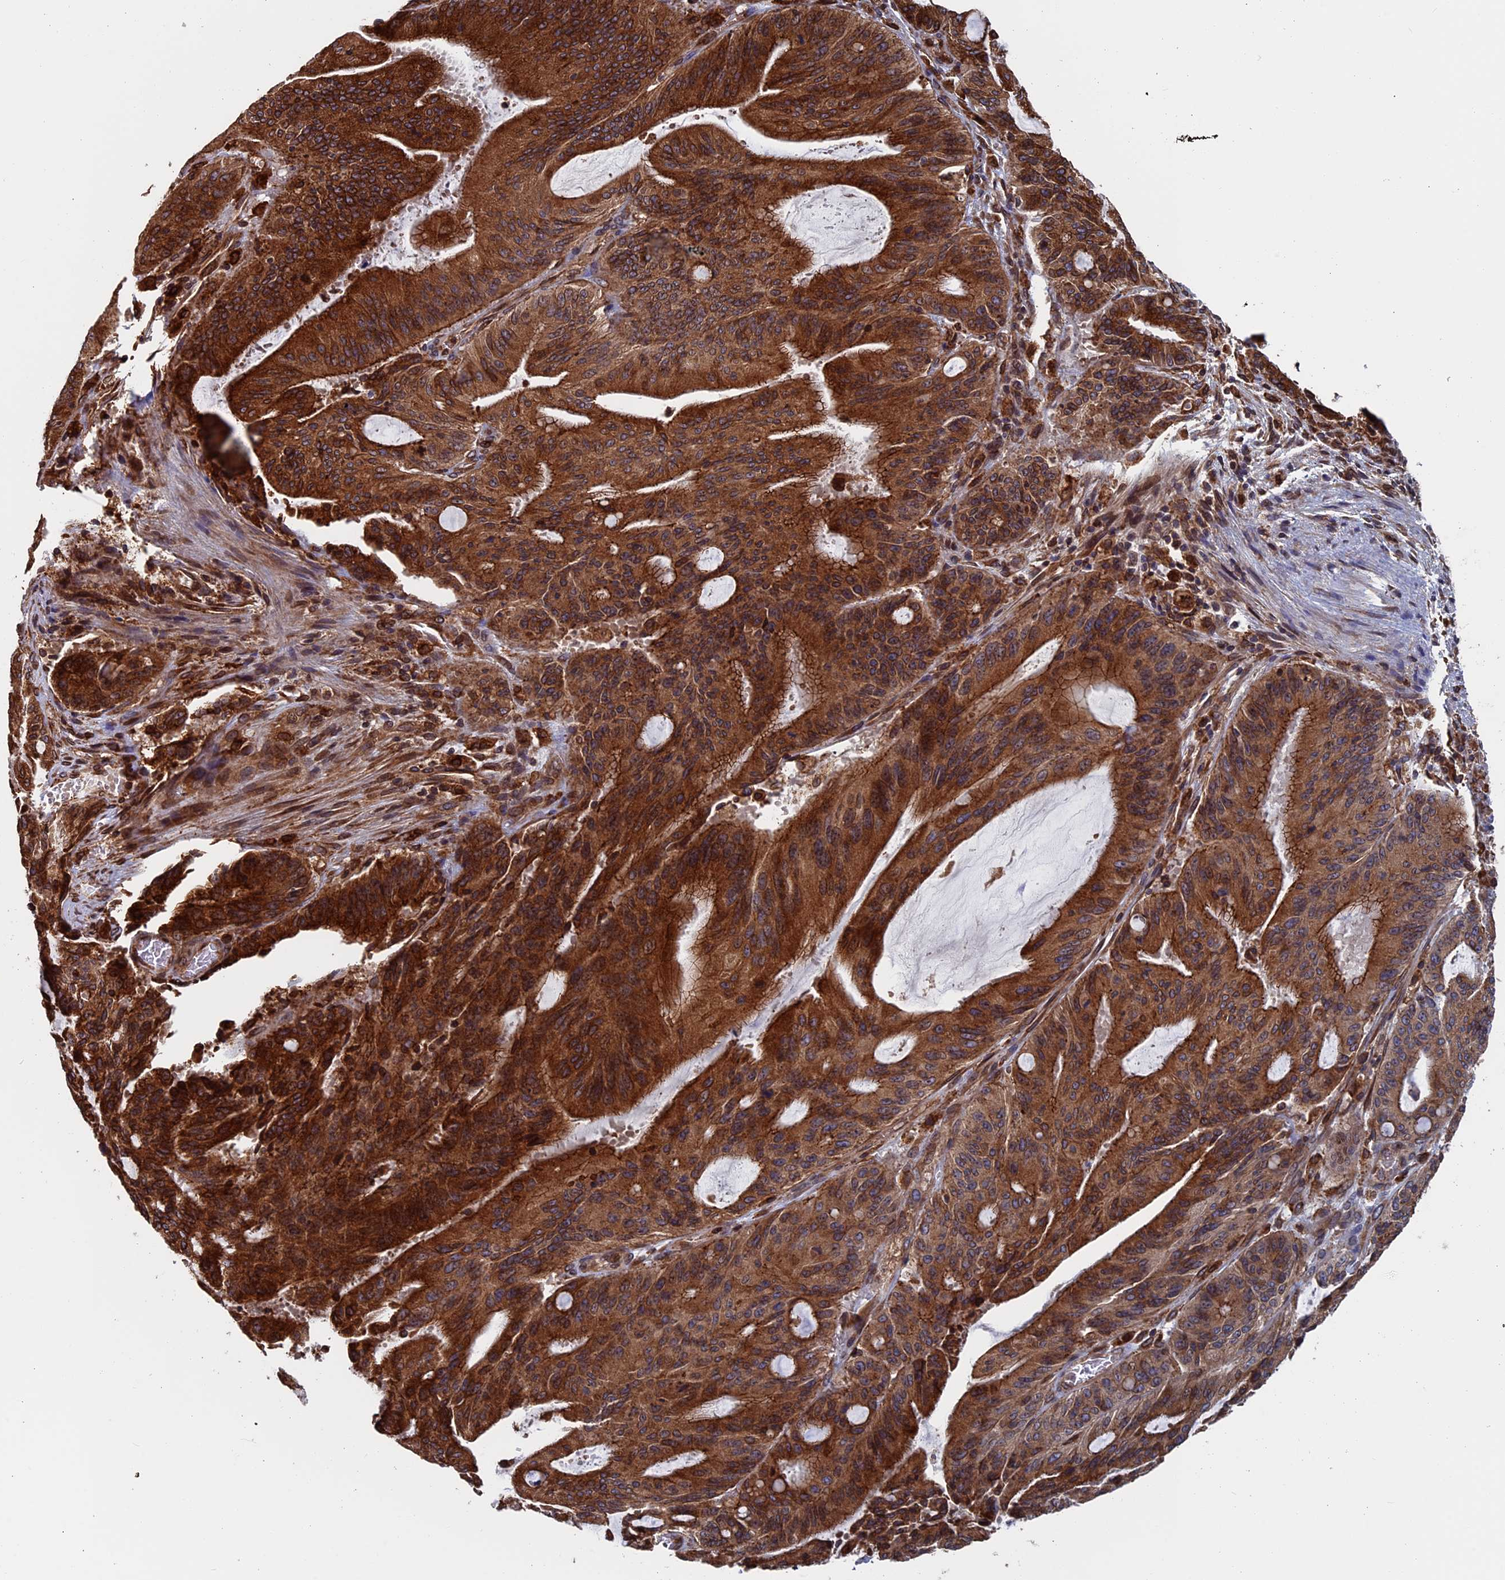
{"staining": {"intensity": "strong", "quantity": ">75%", "location": "cytoplasmic/membranous"}, "tissue": "liver cancer", "cell_type": "Tumor cells", "image_type": "cancer", "snomed": [{"axis": "morphology", "description": "Normal tissue, NOS"}, {"axis": "morphology", "description": "Cholangiocarcinoma"}, {"axis": "topography", "description": "Liver"}, {"axis": "topography", "description": "Peripheral nerve tissue"}], "caption": "Protein staining of cholangiocarcinoma (liver) tissue demonstrates strong cytoplasmic/membranous staining in about >75% of tumor cells. (brown staining indicates protein expression, while blue staining denotes nuclei).", "gene": "RPUSD1", "patient": {"sex": "female", "age": 73}}